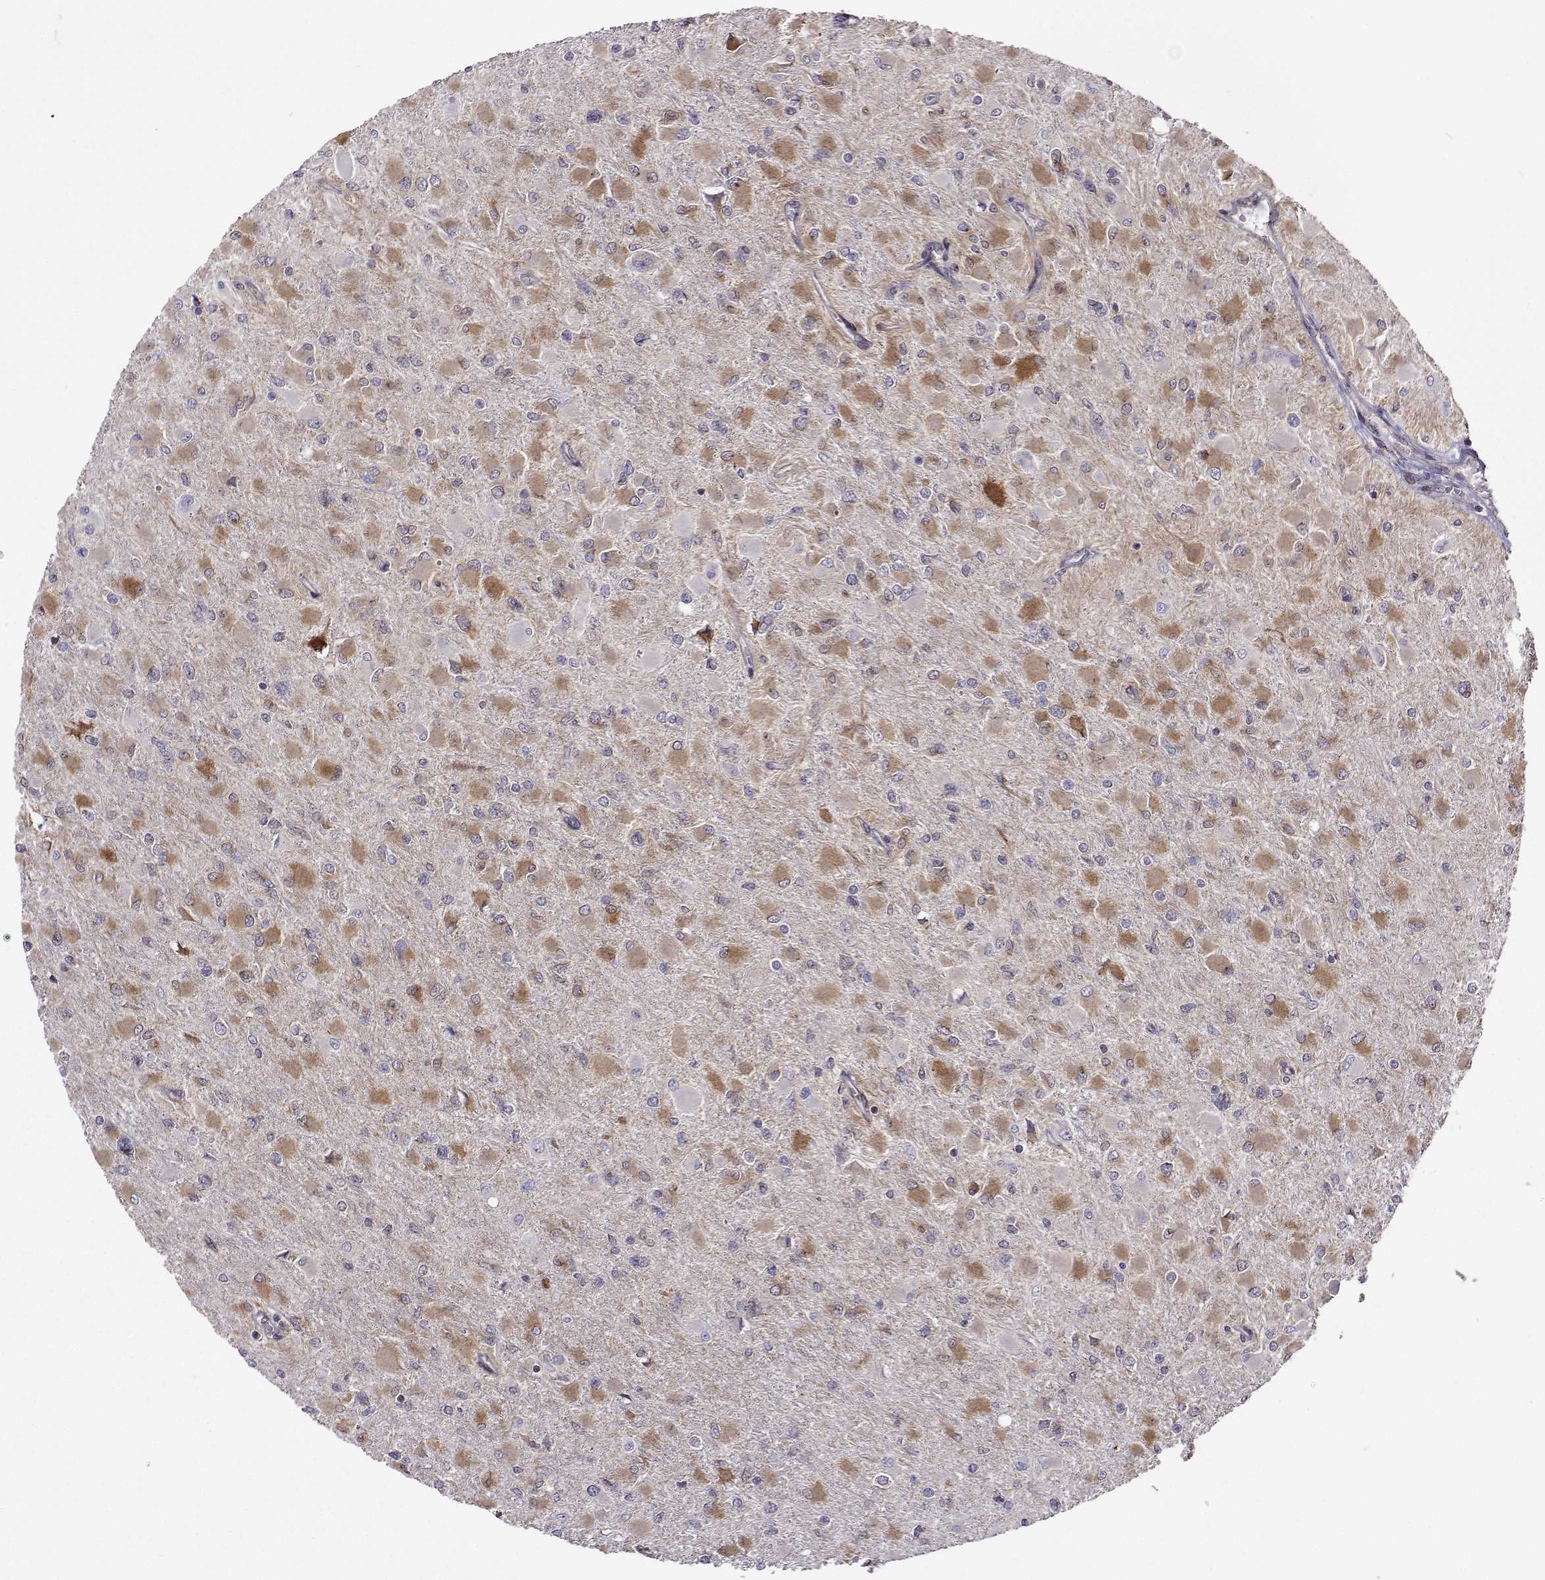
{"staining": {"intensity": "negative", "quantity": "none", "location": "none"}, "tissue": "glioma", "cell_type": "Tumor cells", "image_type": "cancer", "snomed": [{"axis": "morphology", "description": "Glioma, malignant, High grade"}, {"axis": "topography", "description": "Cerebral cortex"}], "caption": "Micrograph shows no significant protein expression in tumor cells of glioma.", "gene": "PGRMC2", "patient": {"sex": "female", "age": 36}}